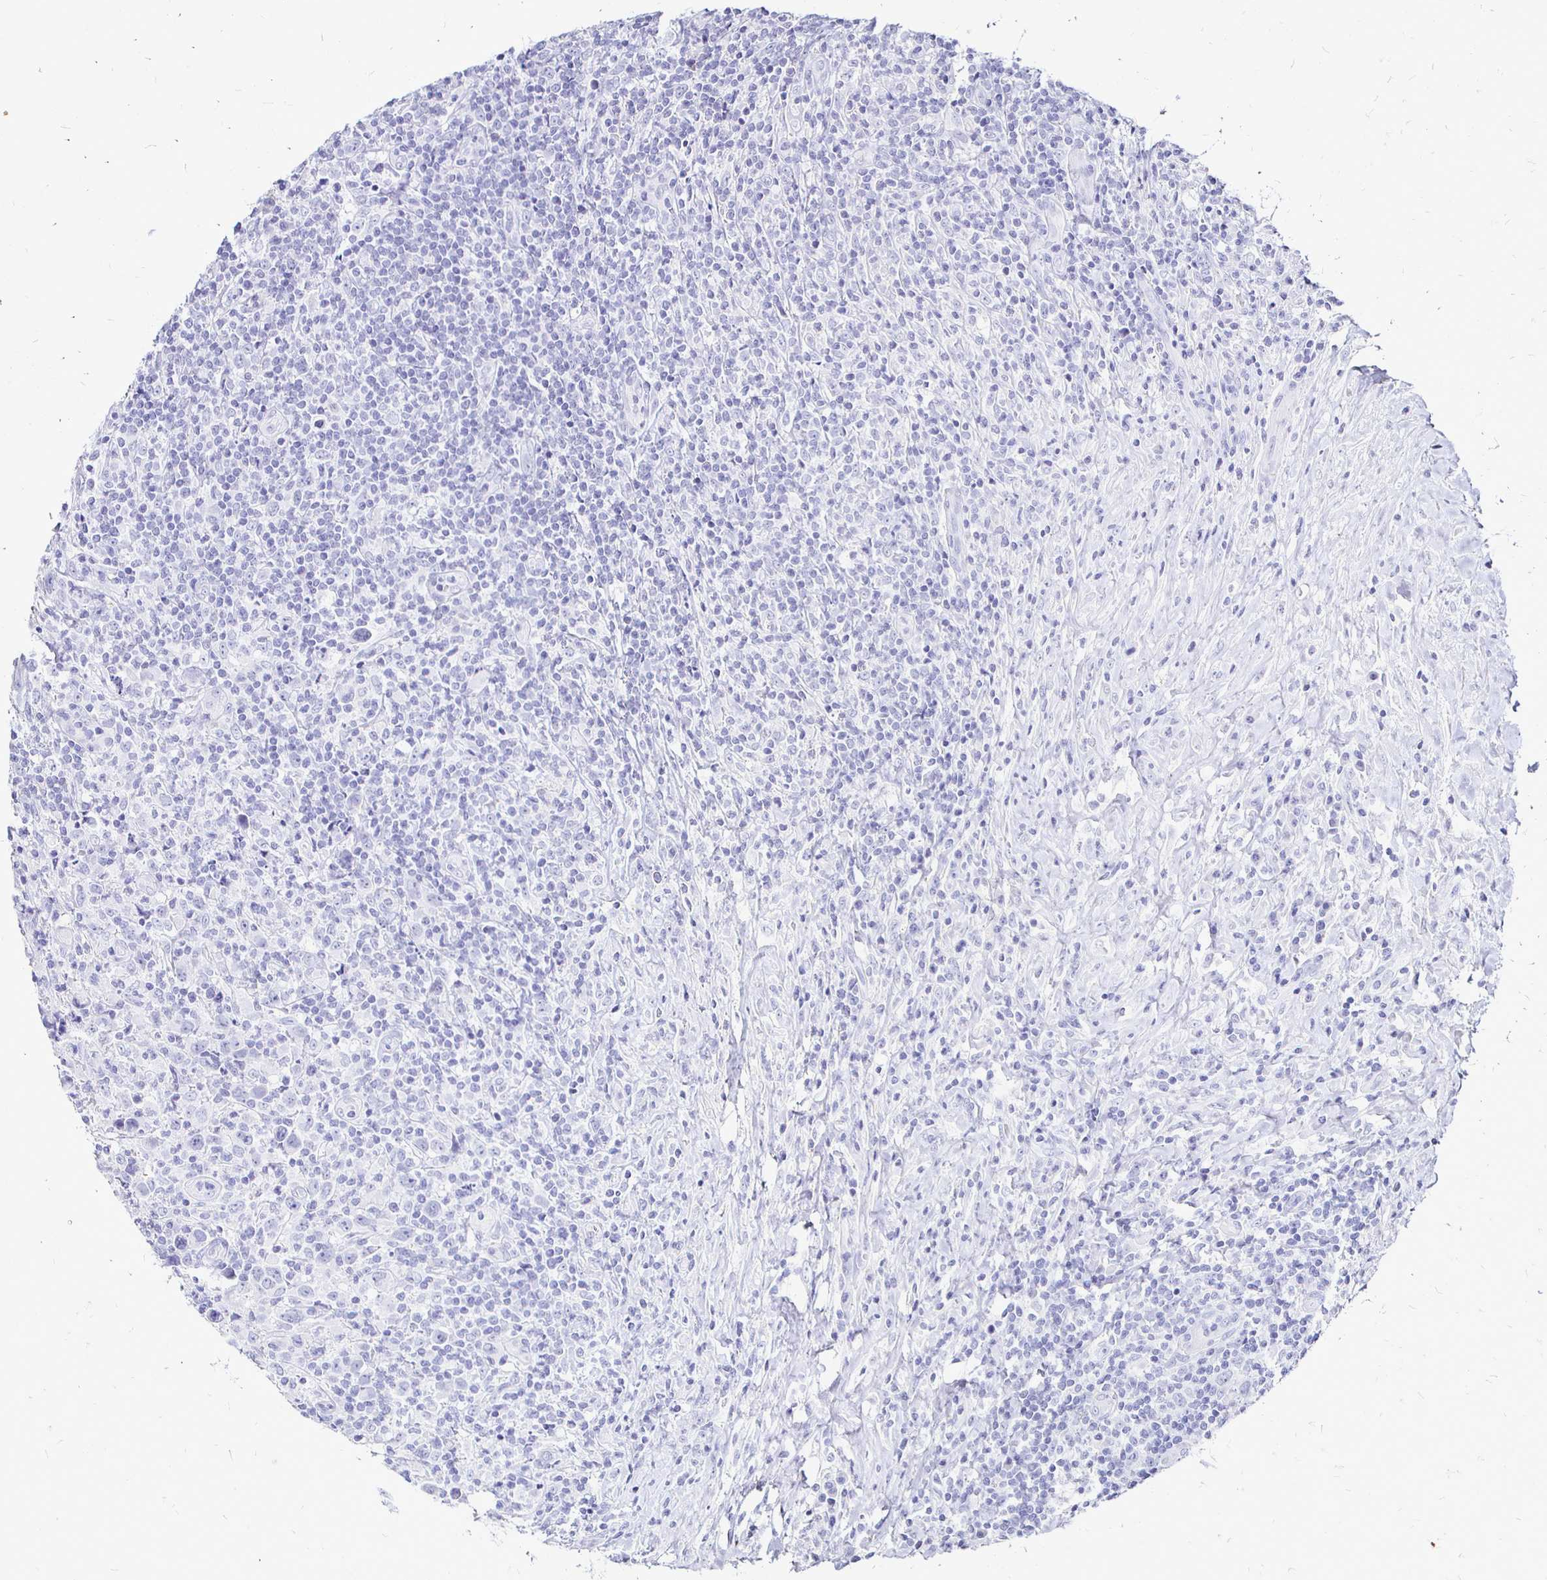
{"staining": {"intensity": "negative", "quantity": "none", "location": "none"}, "tissue": "lymphoma", "cell_type": "Tumor cells", "image_type": "cancer", "snomed": [{"axis": "morphology", "description": "Hodgkin's disease, NOS"}, {"axis": "topography", "description": "Lymph node"}], "caption": "DAB (3,3'-diaminobenzidine) immunohistochemical staining of human lymphoma reveals no significant staining in tumor cells.", "gene": "IRGC", "patient": {"sex": "female", "age": 18}}